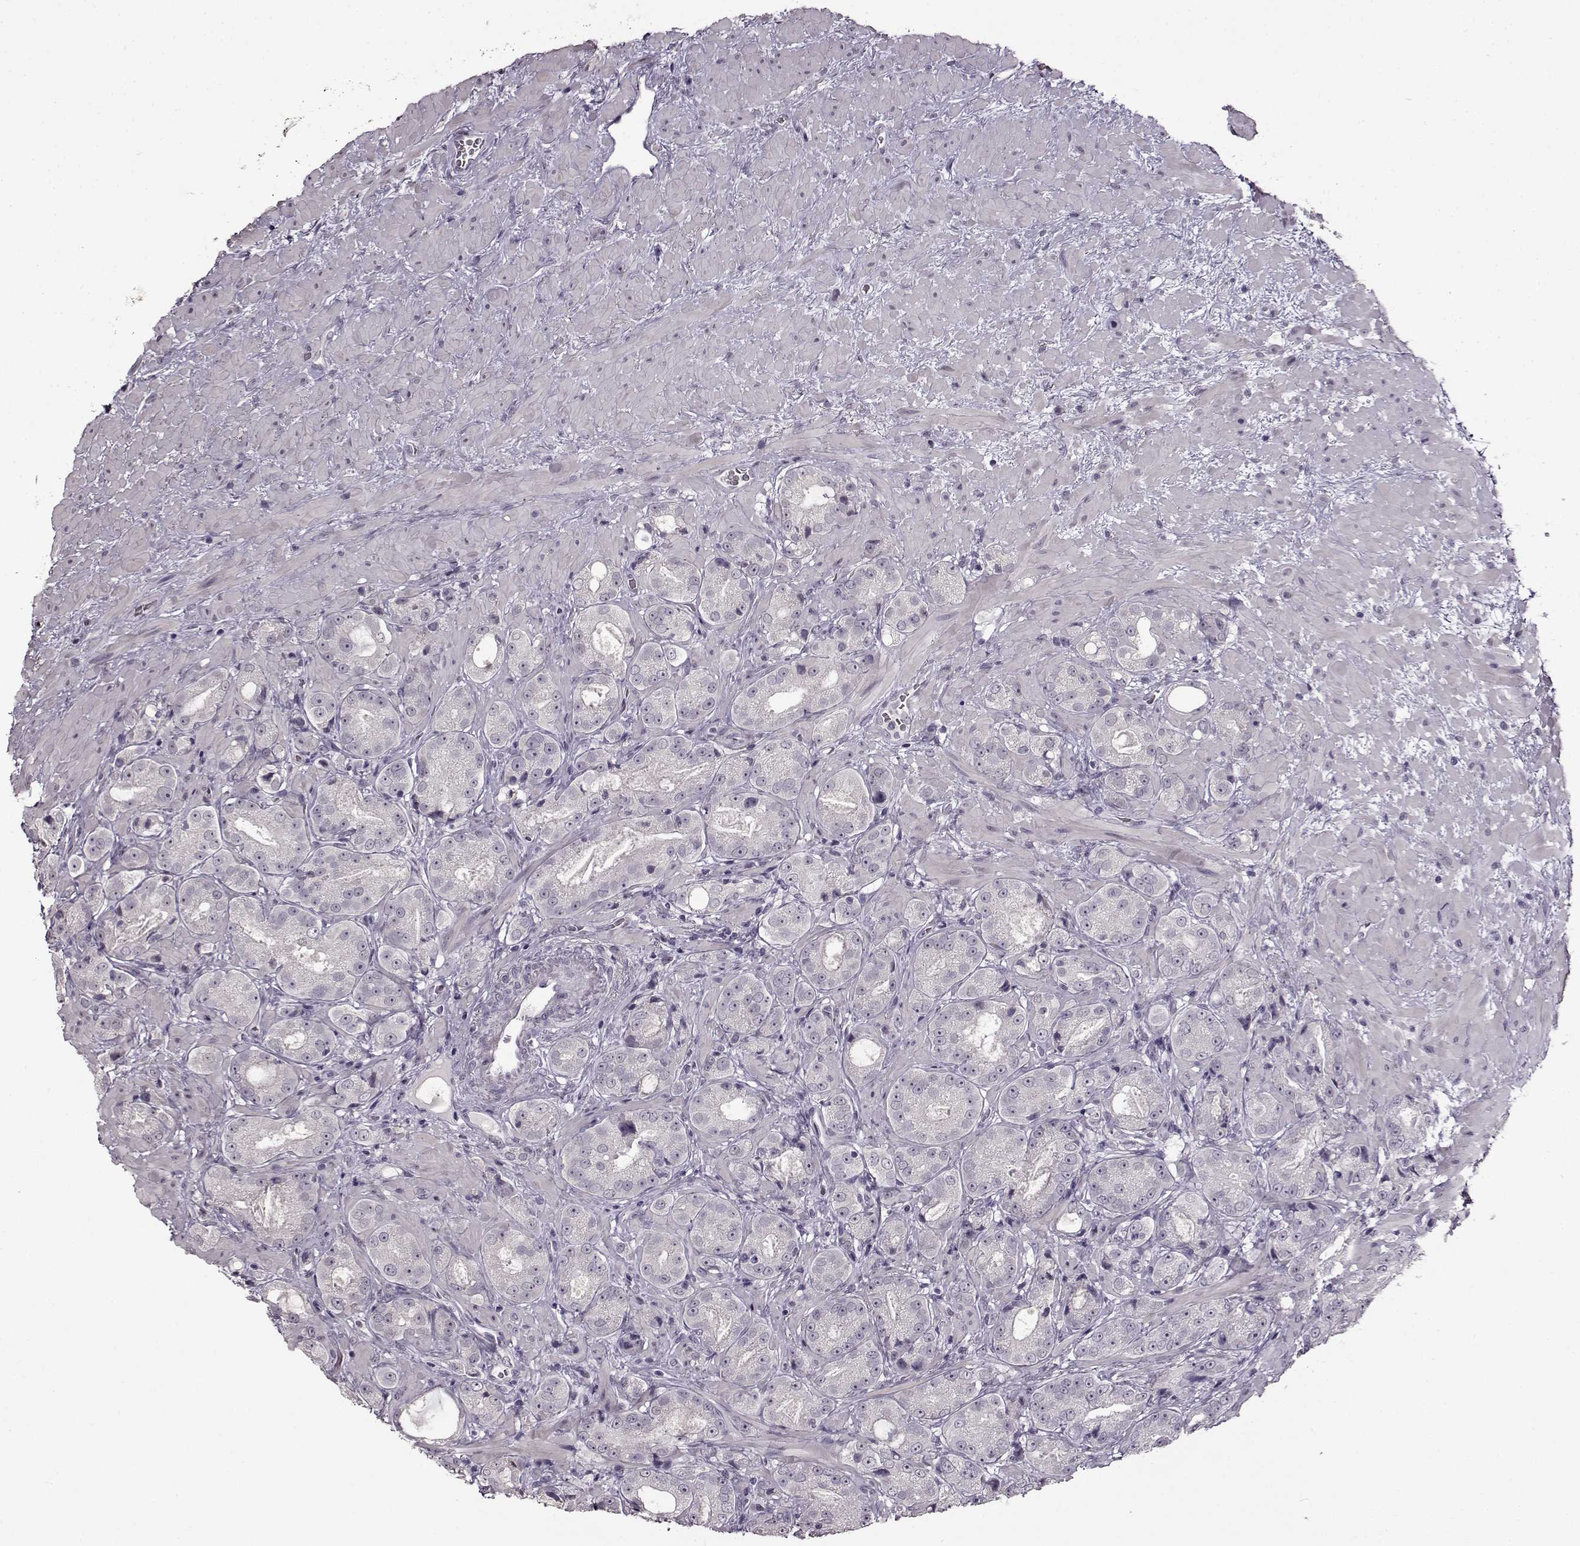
{"staining": {"intensity": "negative", "quantity": "none", "location": "none"}, "tissue": "prostate cancer", "cell_type": "Tumor cells", "image_type": "cancer", "snomed": [{"axis": "morphology", "description": "Normal tissue, NOS"}, {"axis": "morphology", "description": "Adenocarcinoma, High grade"}, {"axis": "topography", "description": "Prostate"}], "caption": "Immunohistochemistry image of neoplastic tissue: human prostate high-grade adenocarcinoma stained with DAB (3,3'-diaminobenzidine) reveals no significant protein staining in tumor cells.", "gene": "FSHB", "patient": {"sex": "male", "age": 83}}